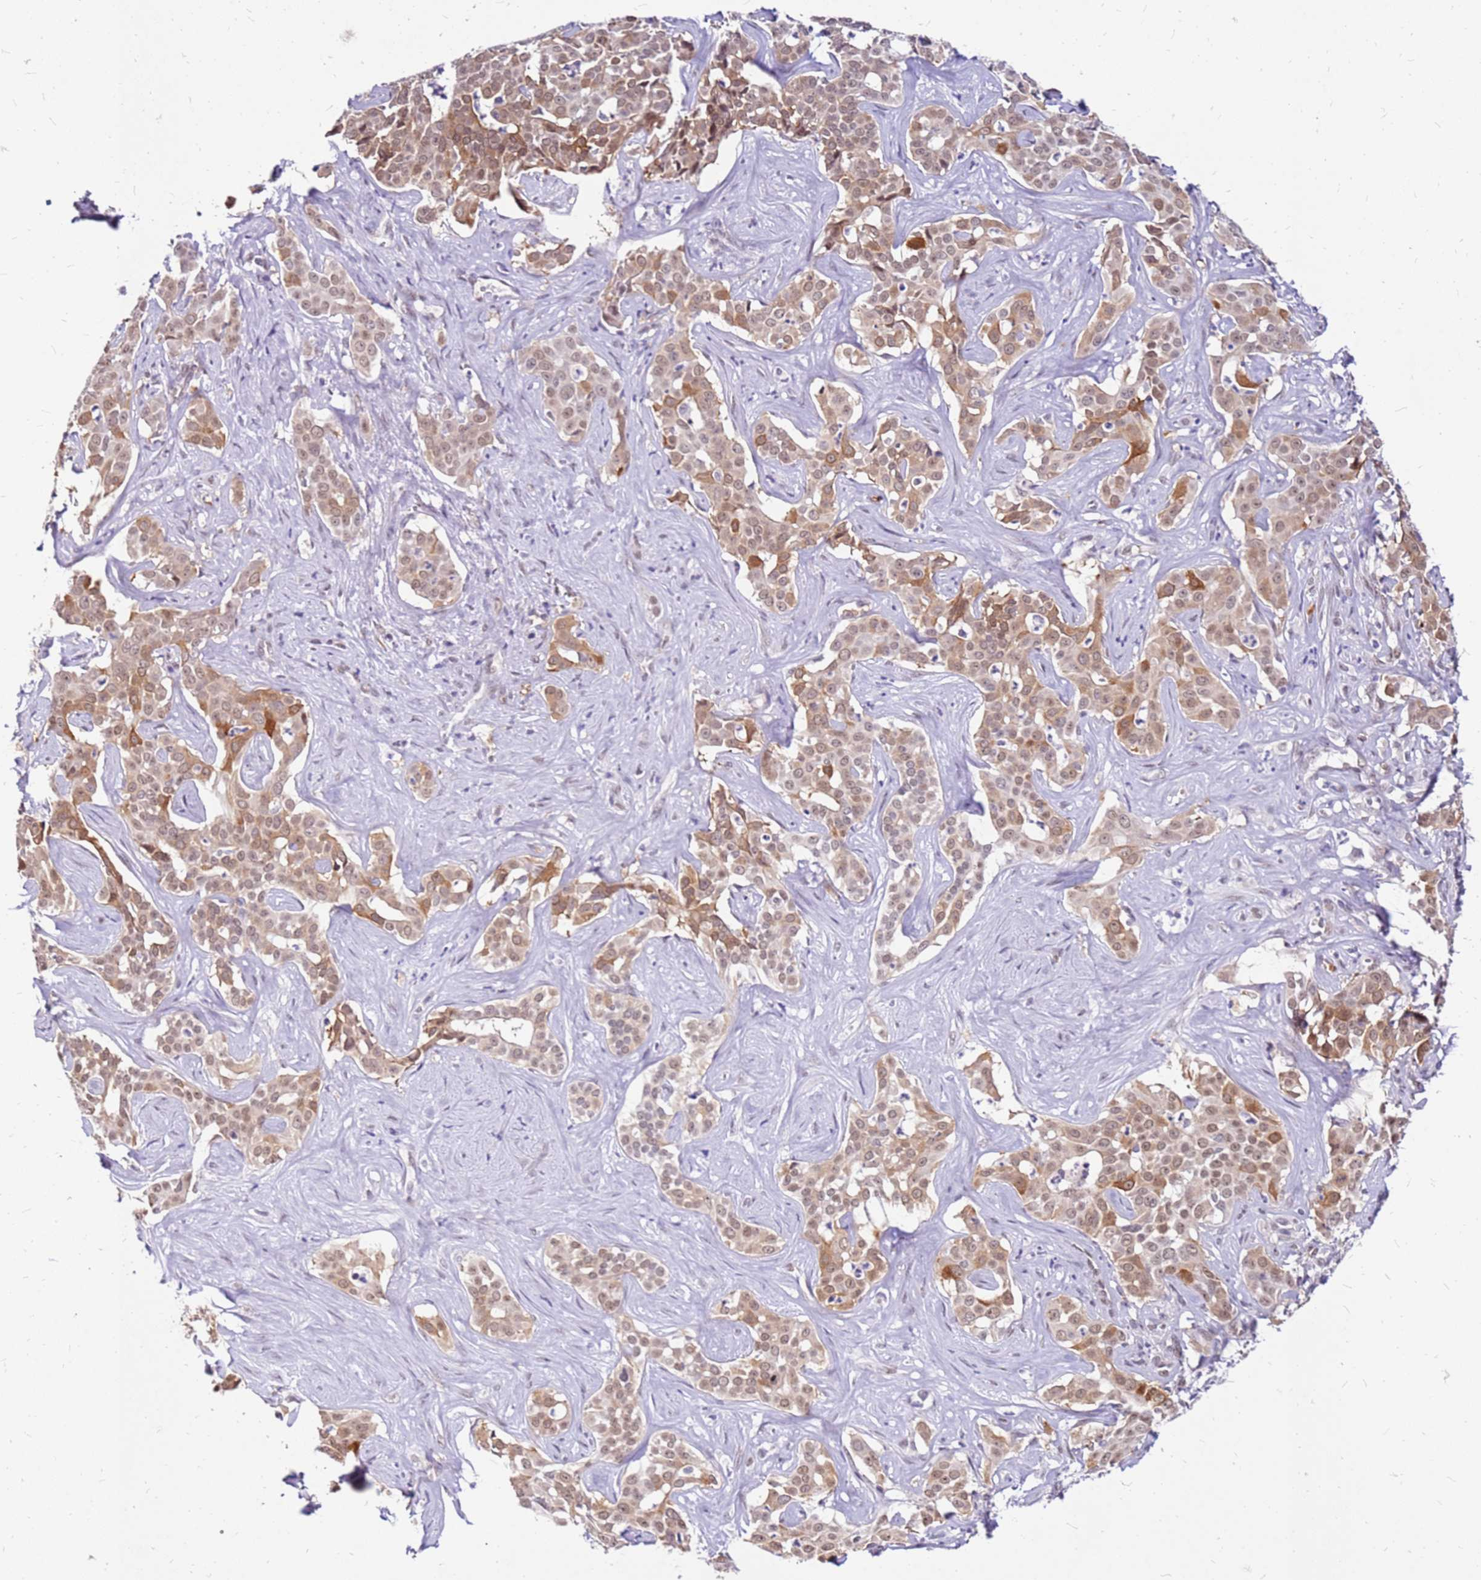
{"staining": {"intensity": "moderate", "quantity": ">75%", "location": "cytoplasmic/membranous,nuclear"}, "tissue": "liver cancer", "cell_type": "Tumor cells", "image_type": "cancer", "snomed": [{"axis": "morphology", "description": "Cholangiocarcinoma"}, {"axis": "topography", "description": "Liver"}], "caption": "Liver cancer stained with a protein marker displays moderate staining in tumor cells.", "gene": "ALDH1A3", "patient": {"sex": "male", "age": 67}}